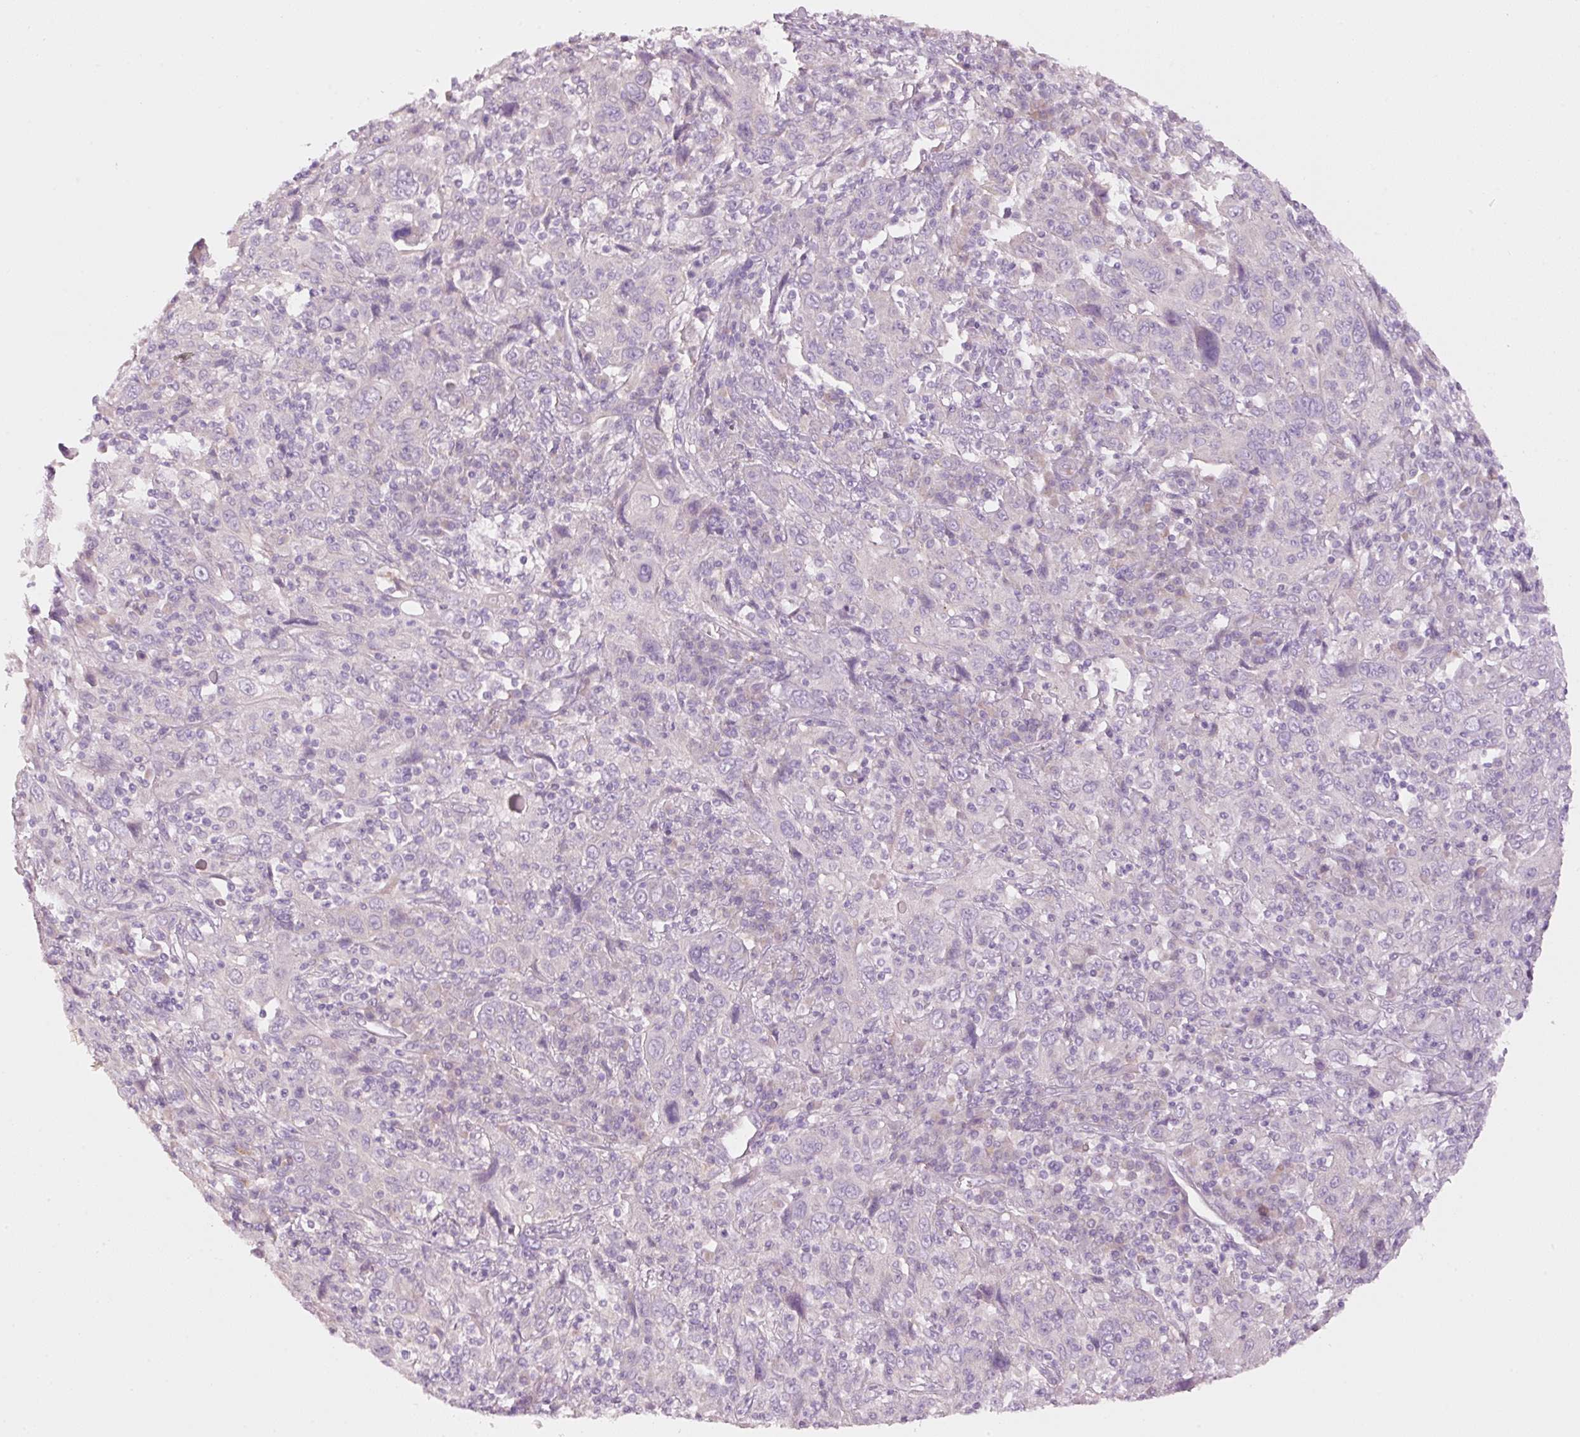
{"staining": {"intensity": "weak", "quantity": "<25%", "location": "cytoplasmic/membranous"}, "tissue": "cervical cancer", "cell_type": "Tumor cells", "image_type": "cancer", "snomed": [{"axis": "morphology", "description": "Squamous cell carcinoma, NOS"}, {"axis": "topography", "description": "Cervix"}], "caption": "Image shows no significant protein expression in tumor cells of cervical cancer.", "gene": "PDXDC1", "patient": {"sex": "female", "age": 46}}